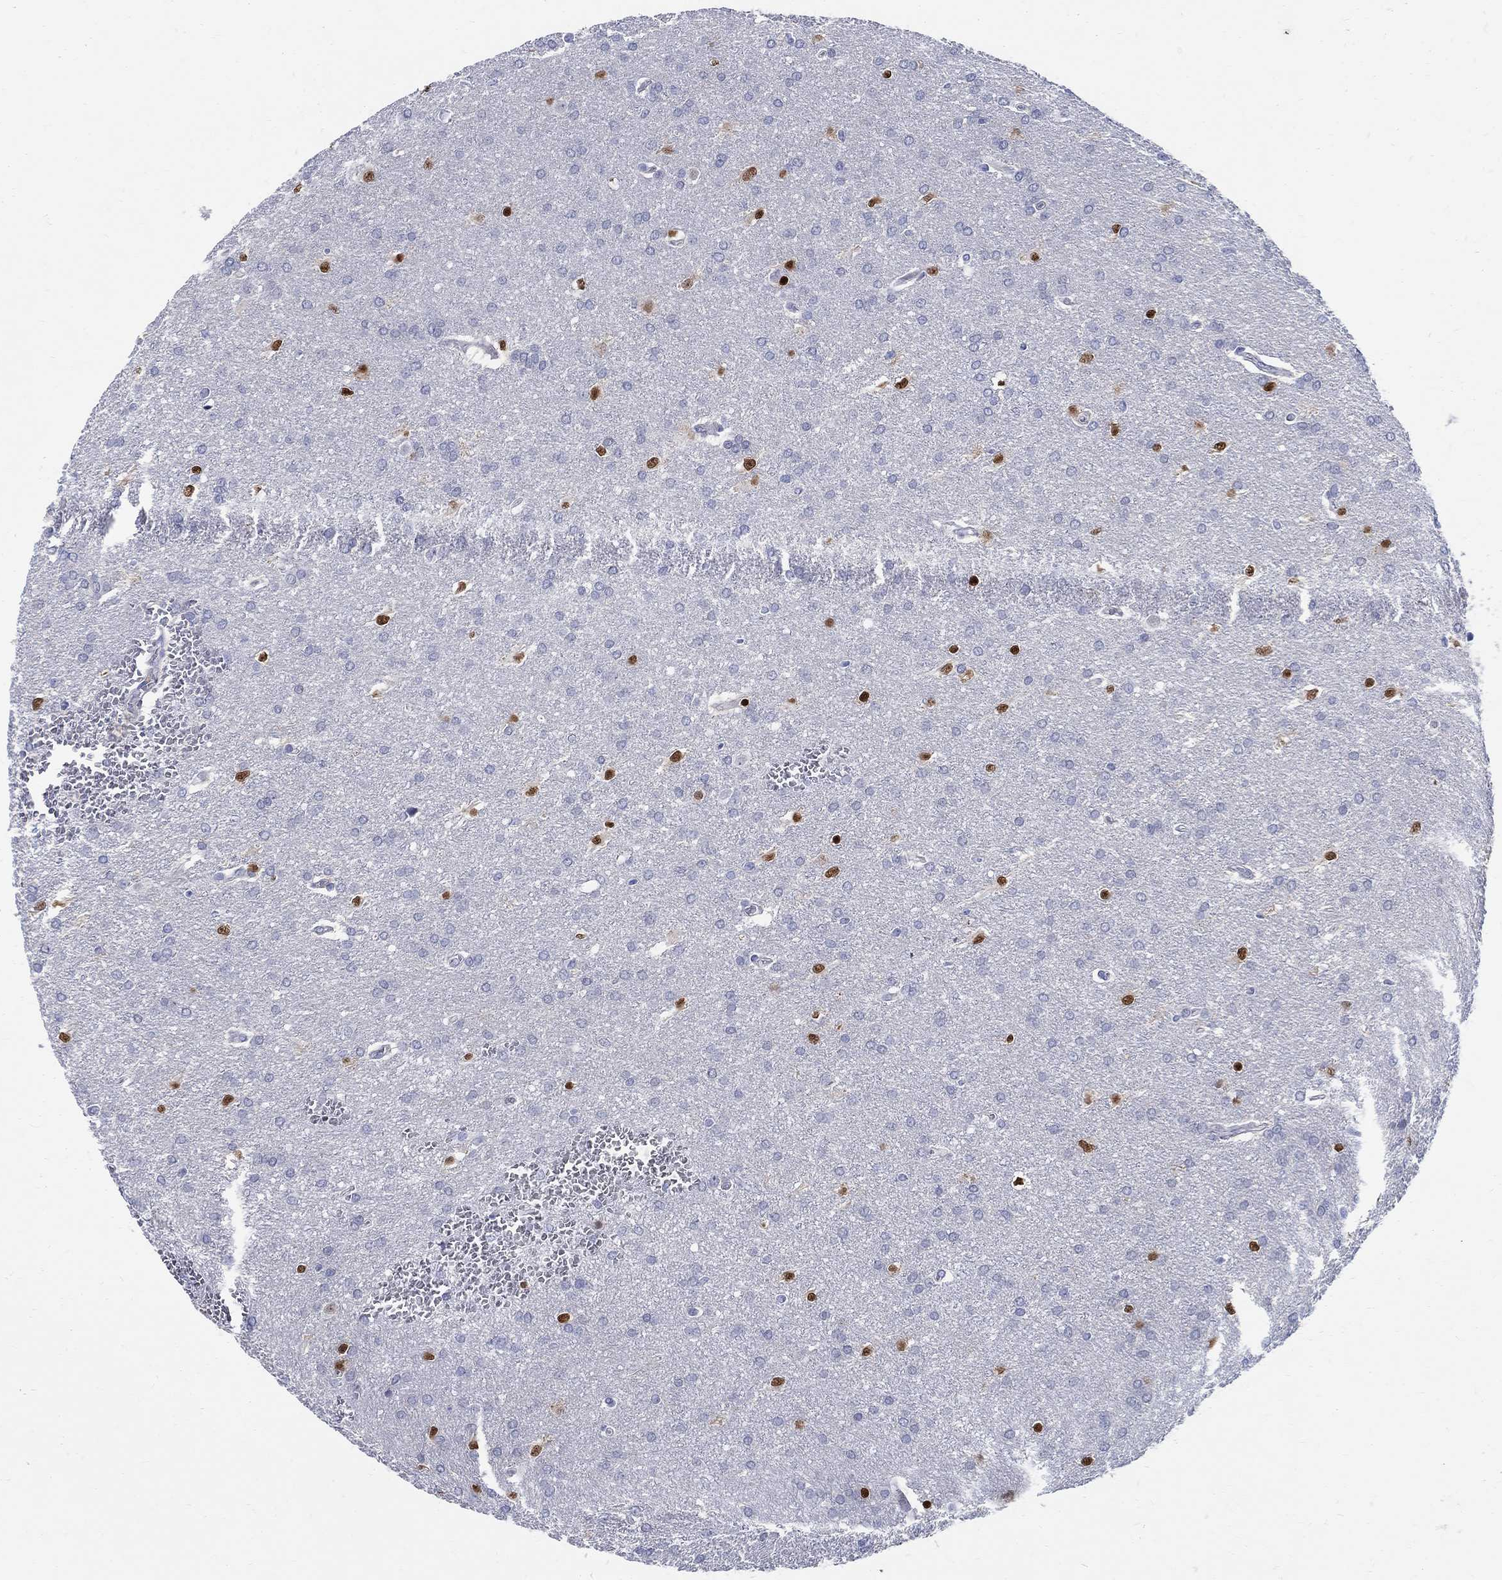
{"staining": {"intensity": "strong", "quantity": "25%-75%", "location": "nuclear"}, "tissue": "glioma", "cell_type": "Tumor cells", "image_type": "cancer", "snomed": [{"axis": "morphology", "description": "Glioma, malignant, Low grade"}, {"axis": "topography", "description": "Brain"}], "caption": "Protein expression by immunohistochemistry reveals strong nuclear staining in about 25%-75% of tumor cells in glioma.", "gene": "SOX2", "patient": {"sex": "female", "age": 32}}